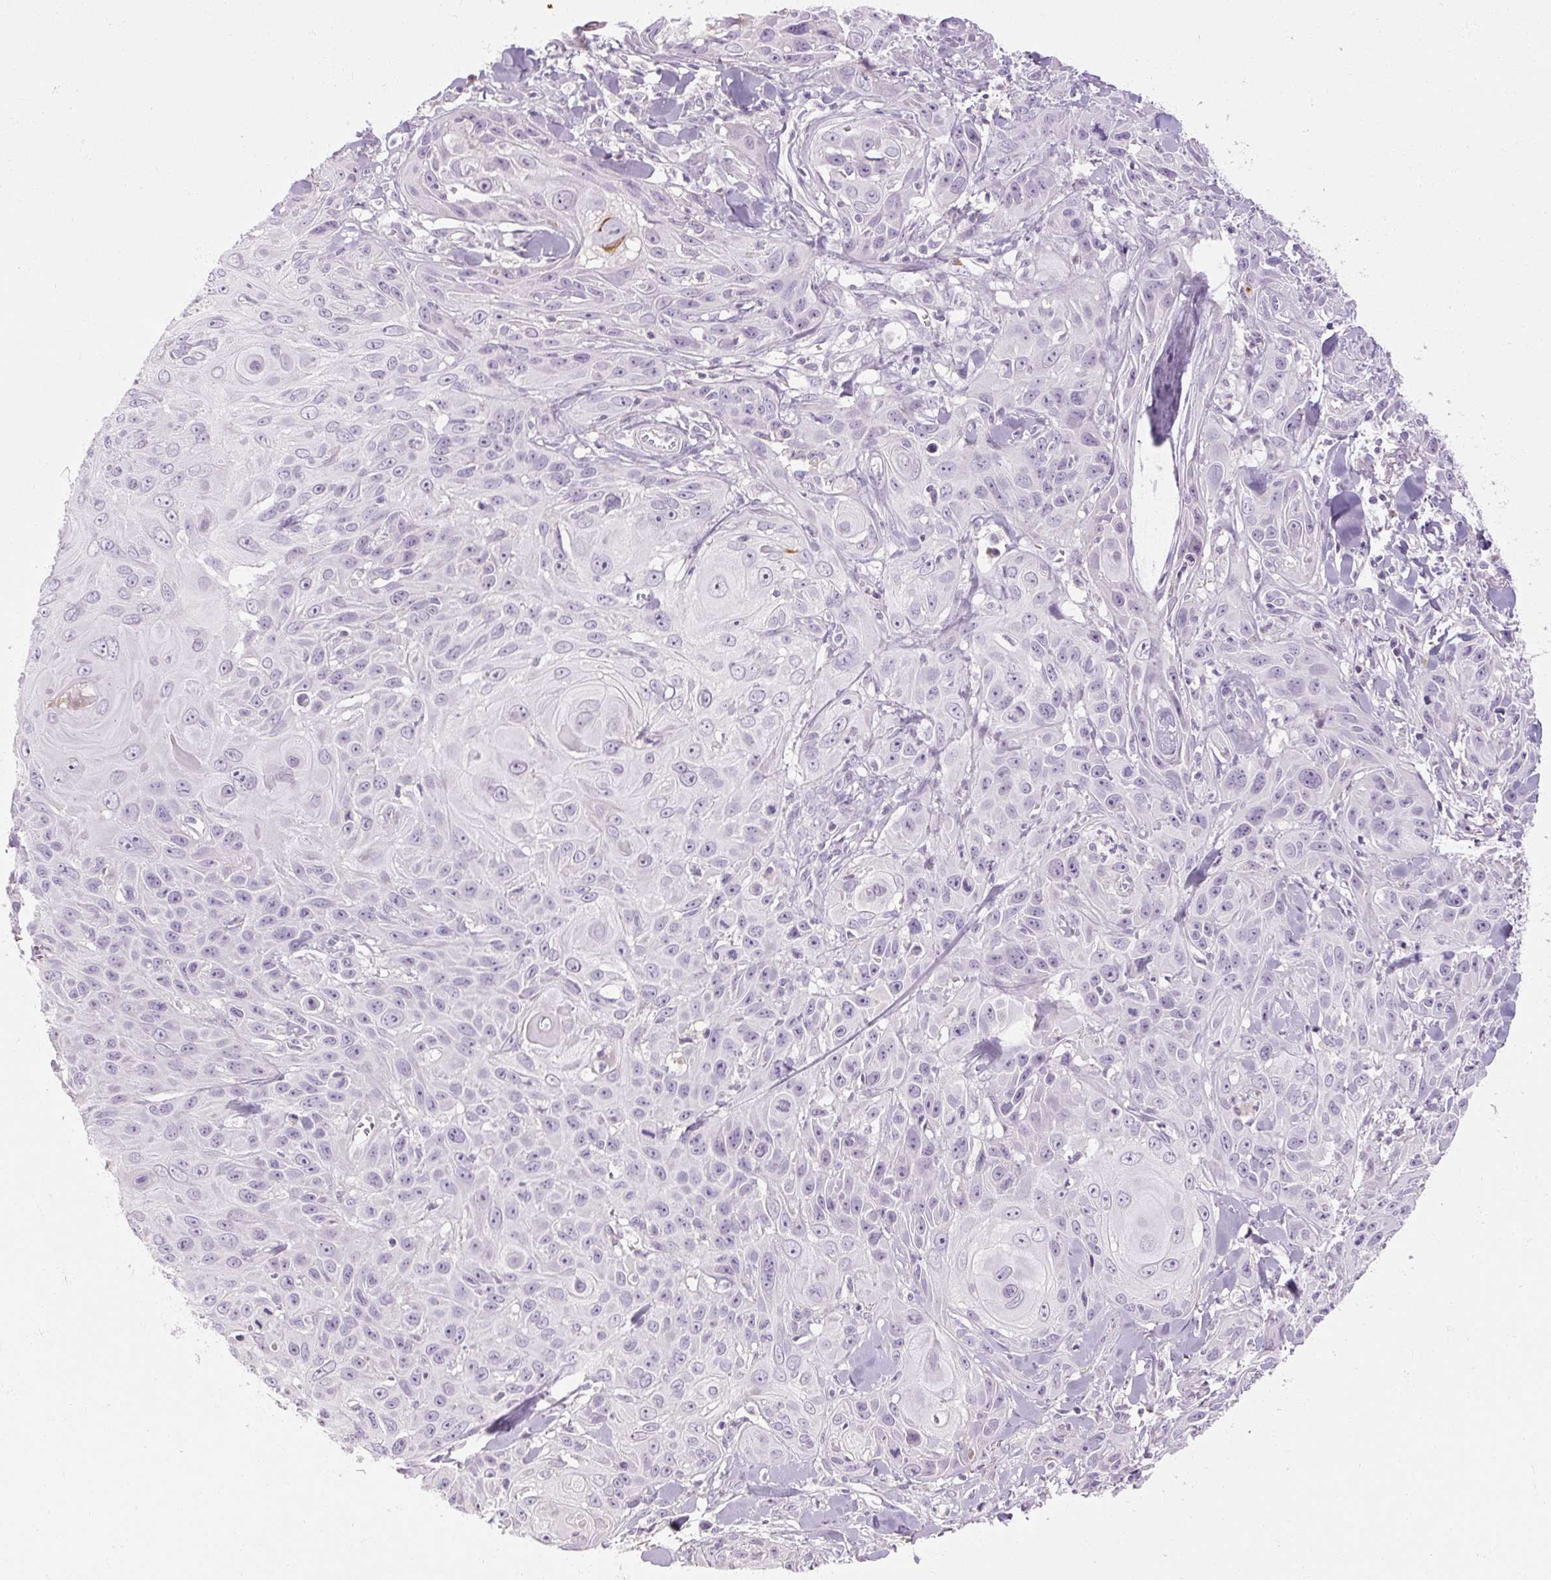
{"staining": {"intensity": "negative", "quantity": "none", "location": "none"}, "tissue": "skin cancer", "cell_type": "Tumor cells", "image_type": "cancer", "snomed": [{"axis": "morphology", "description": "Squamous cell carcinoma, NOS"}, {"axis": "topography", "description": "Skin"}, {"axis": "topography", "description": "Vulva"}], "caption": "The IHC image has no significant positivity in tumor cells of skin cancer tissue.", "gene": "NFE2L3", "patient": {"sex": "female", "age": 83}}